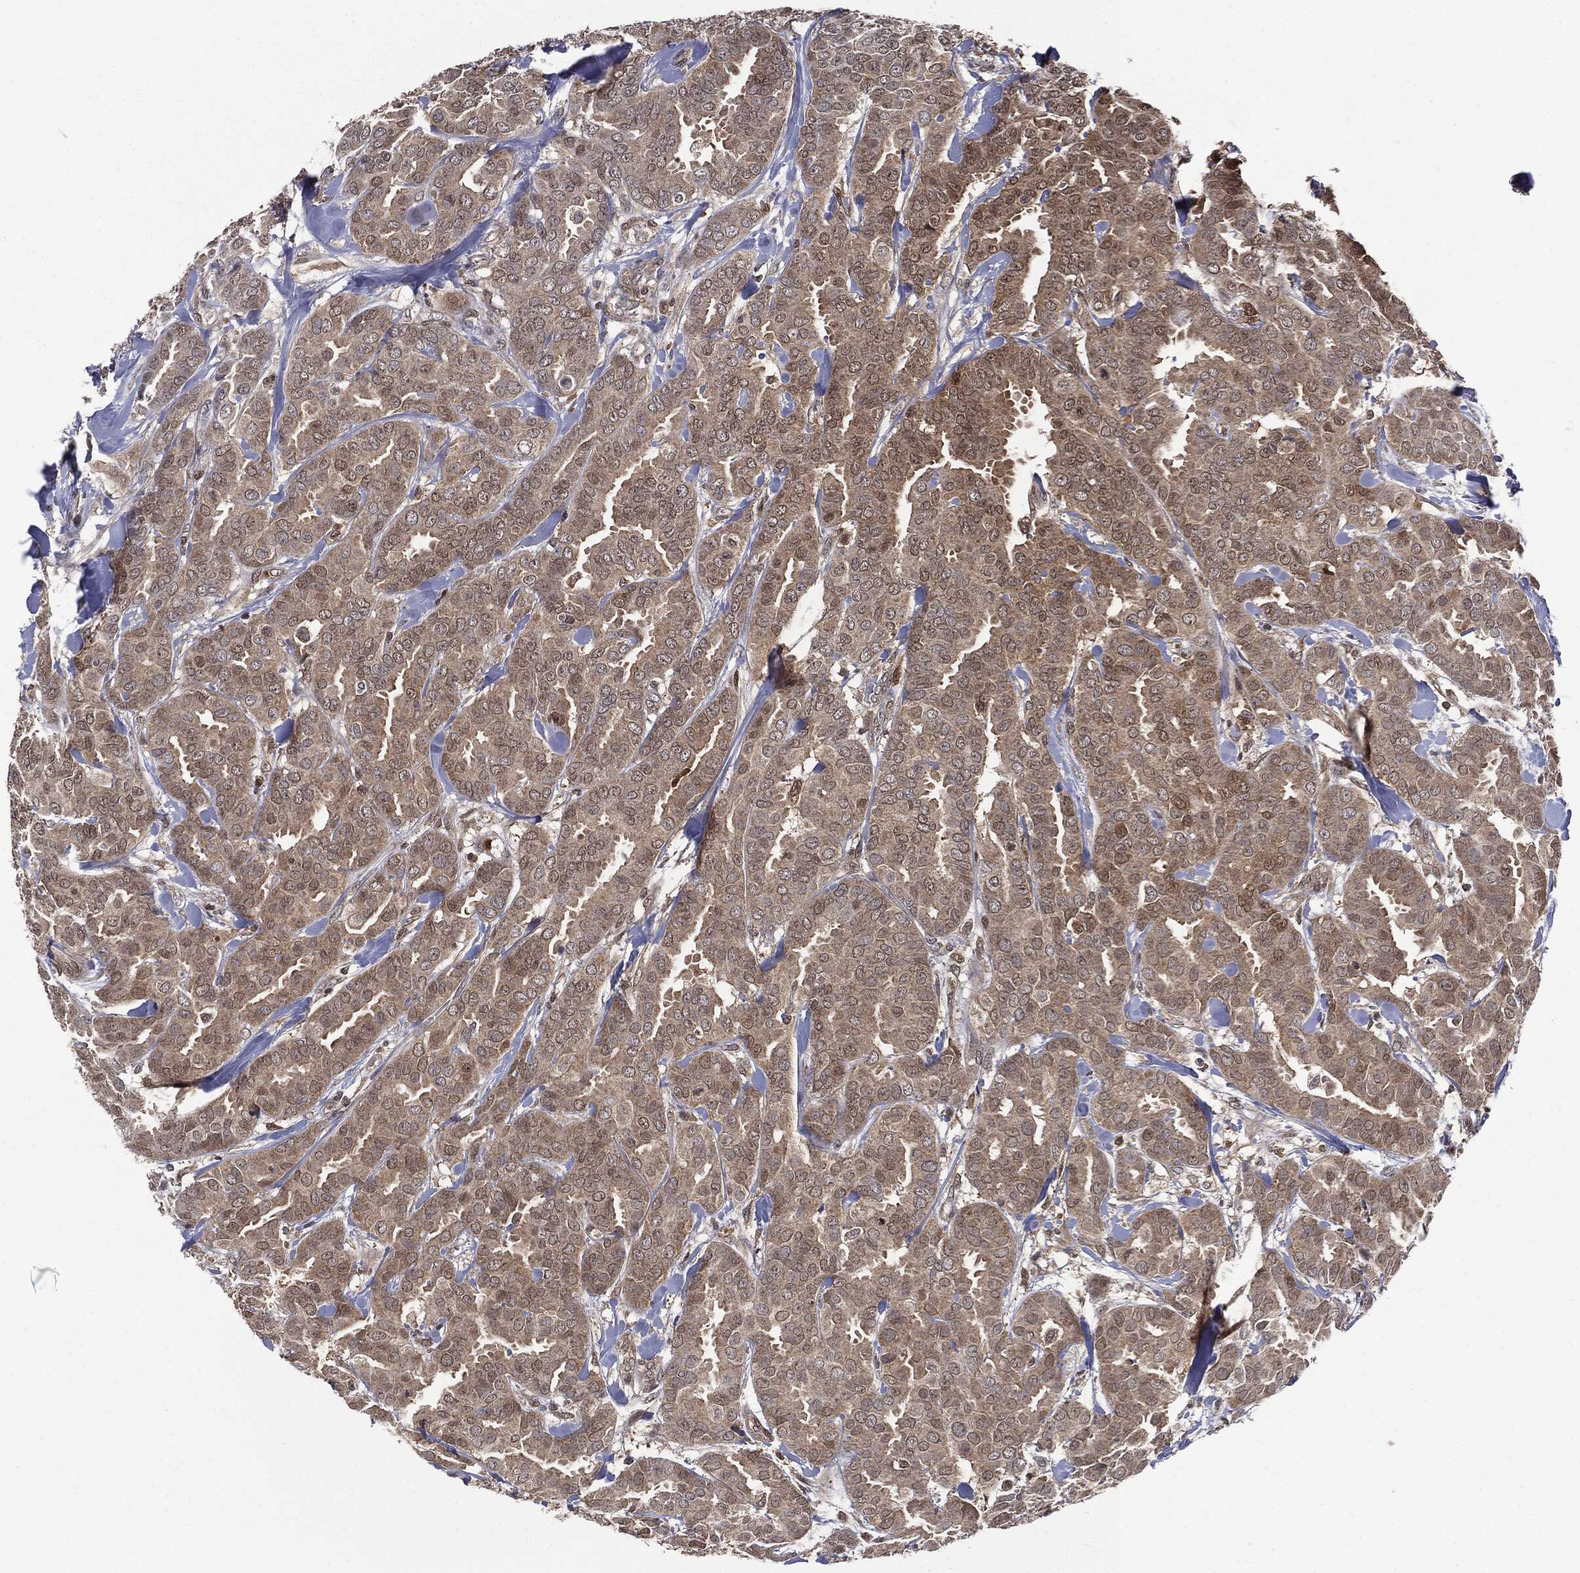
{"staining": {"intensity": "moderate", "quantity": "25%-75%", "location": "cytoplasmic/membranous"}, "tissue": "breast cancer", "cell_type": "Tumor cells", "image_type": "cancer", "snomed": [{"axis": "morphology", "description": "Duct carcinoma"}, {"axis": "topography", "description": "Breast"}], "caption": "Breast cancer (invasive ductal carcinoma) stained with immunohistochemistry exhibits moderate cytoplasmic/membranous positivity in approximately 25%-75% of tumor cells.", "gene": "GPI", "patient": {"sex": "female", "age": 45}}